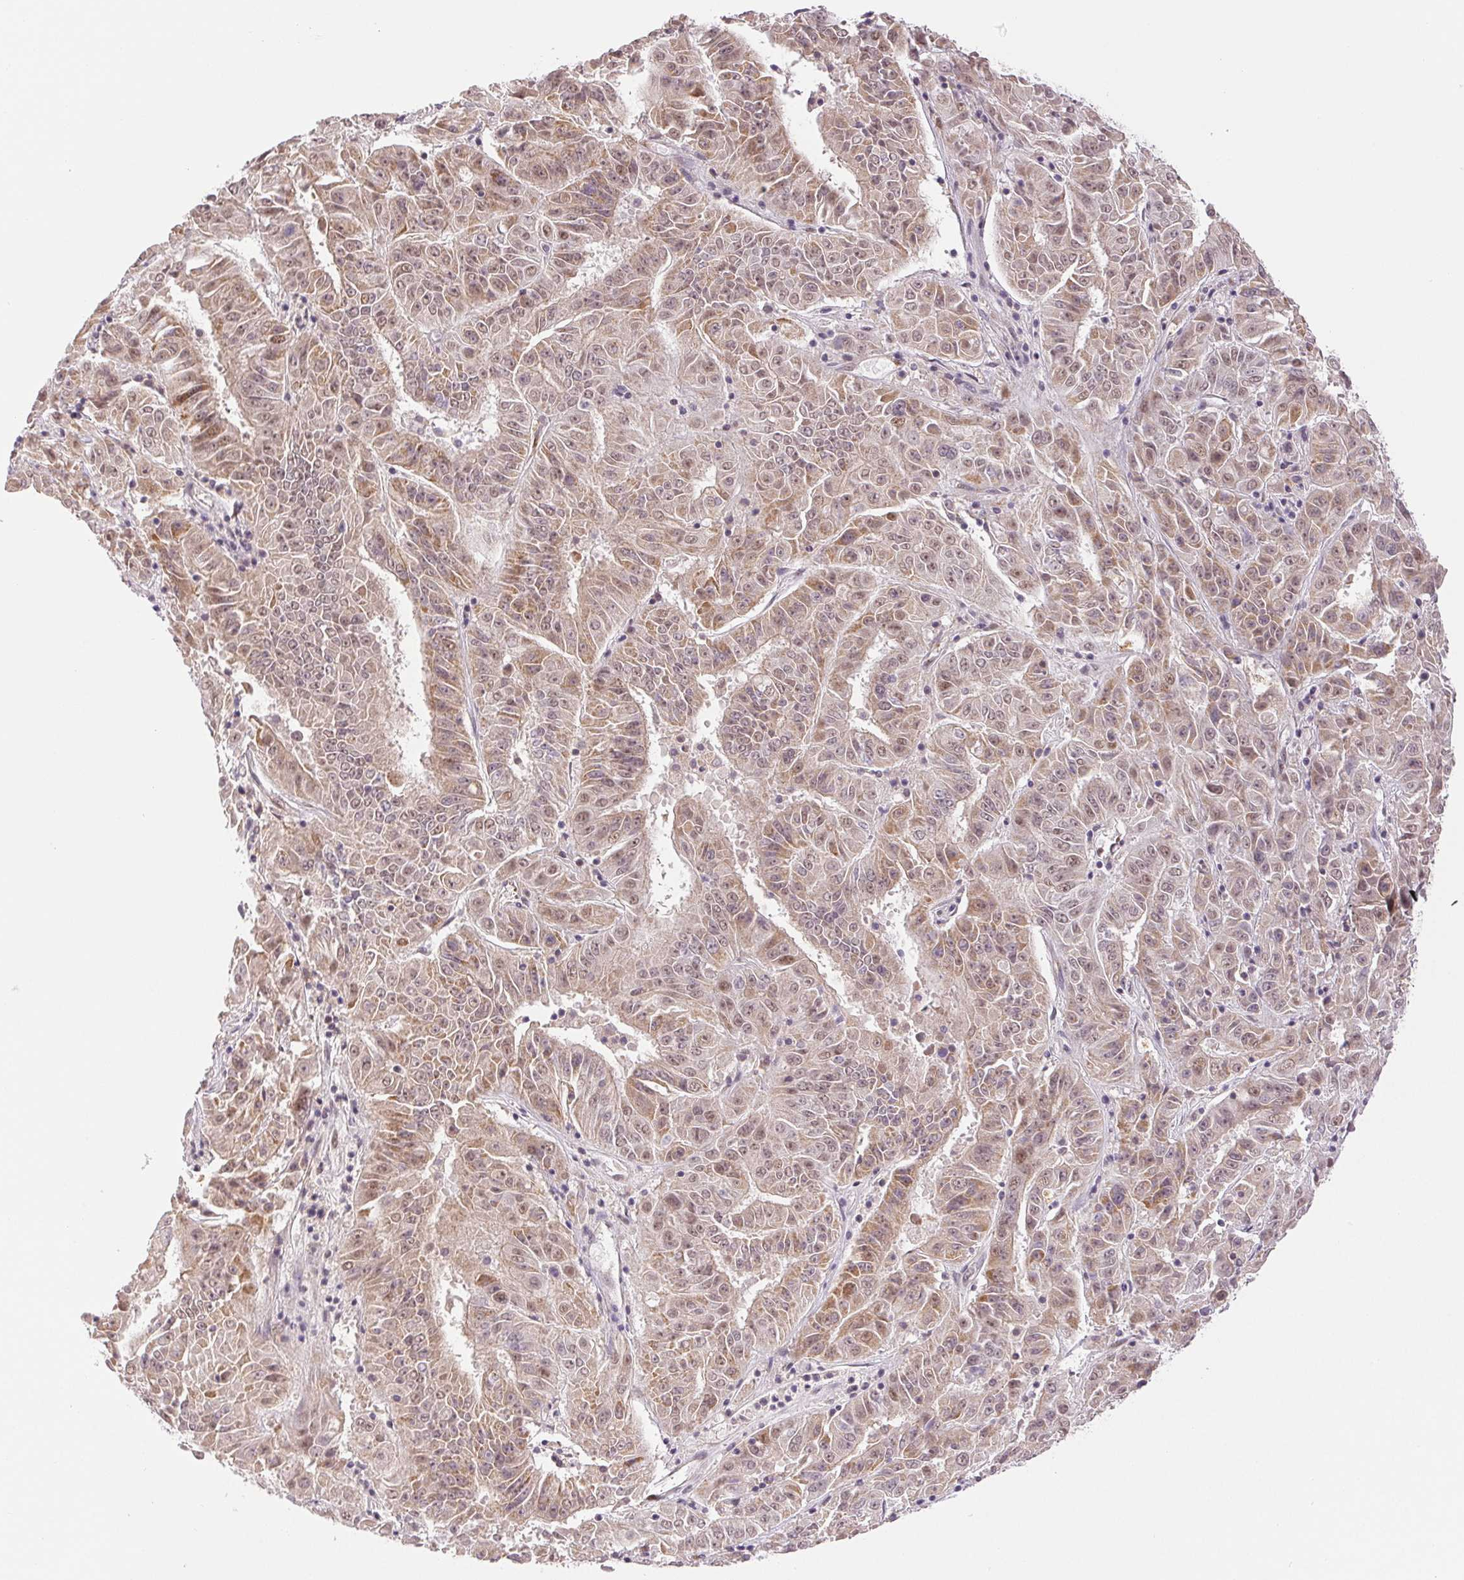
{"staining": {"intensity": "weak", "quantity": ">75%", "location": "cytoplasmic/membranous,nuclear"}, "tissue": "pancreatic cancer", "cell_type": "Tumor cells", "image_type": "cancer", "snomed": [{"axis": "morphology", "description": "Adenocarcinoma, NOS"}, {"axis": "topography", "description": "Pancreas"}], "caption": "A brown stain shows weak cytoplasmic/membranous and nuclear expression of a protein in pancreatic cancer tumor cells. (IHC, brightfield microscopy, high magnification).", "gene": "GRHL3", "patient": {"sex": "male", "age": 63}}